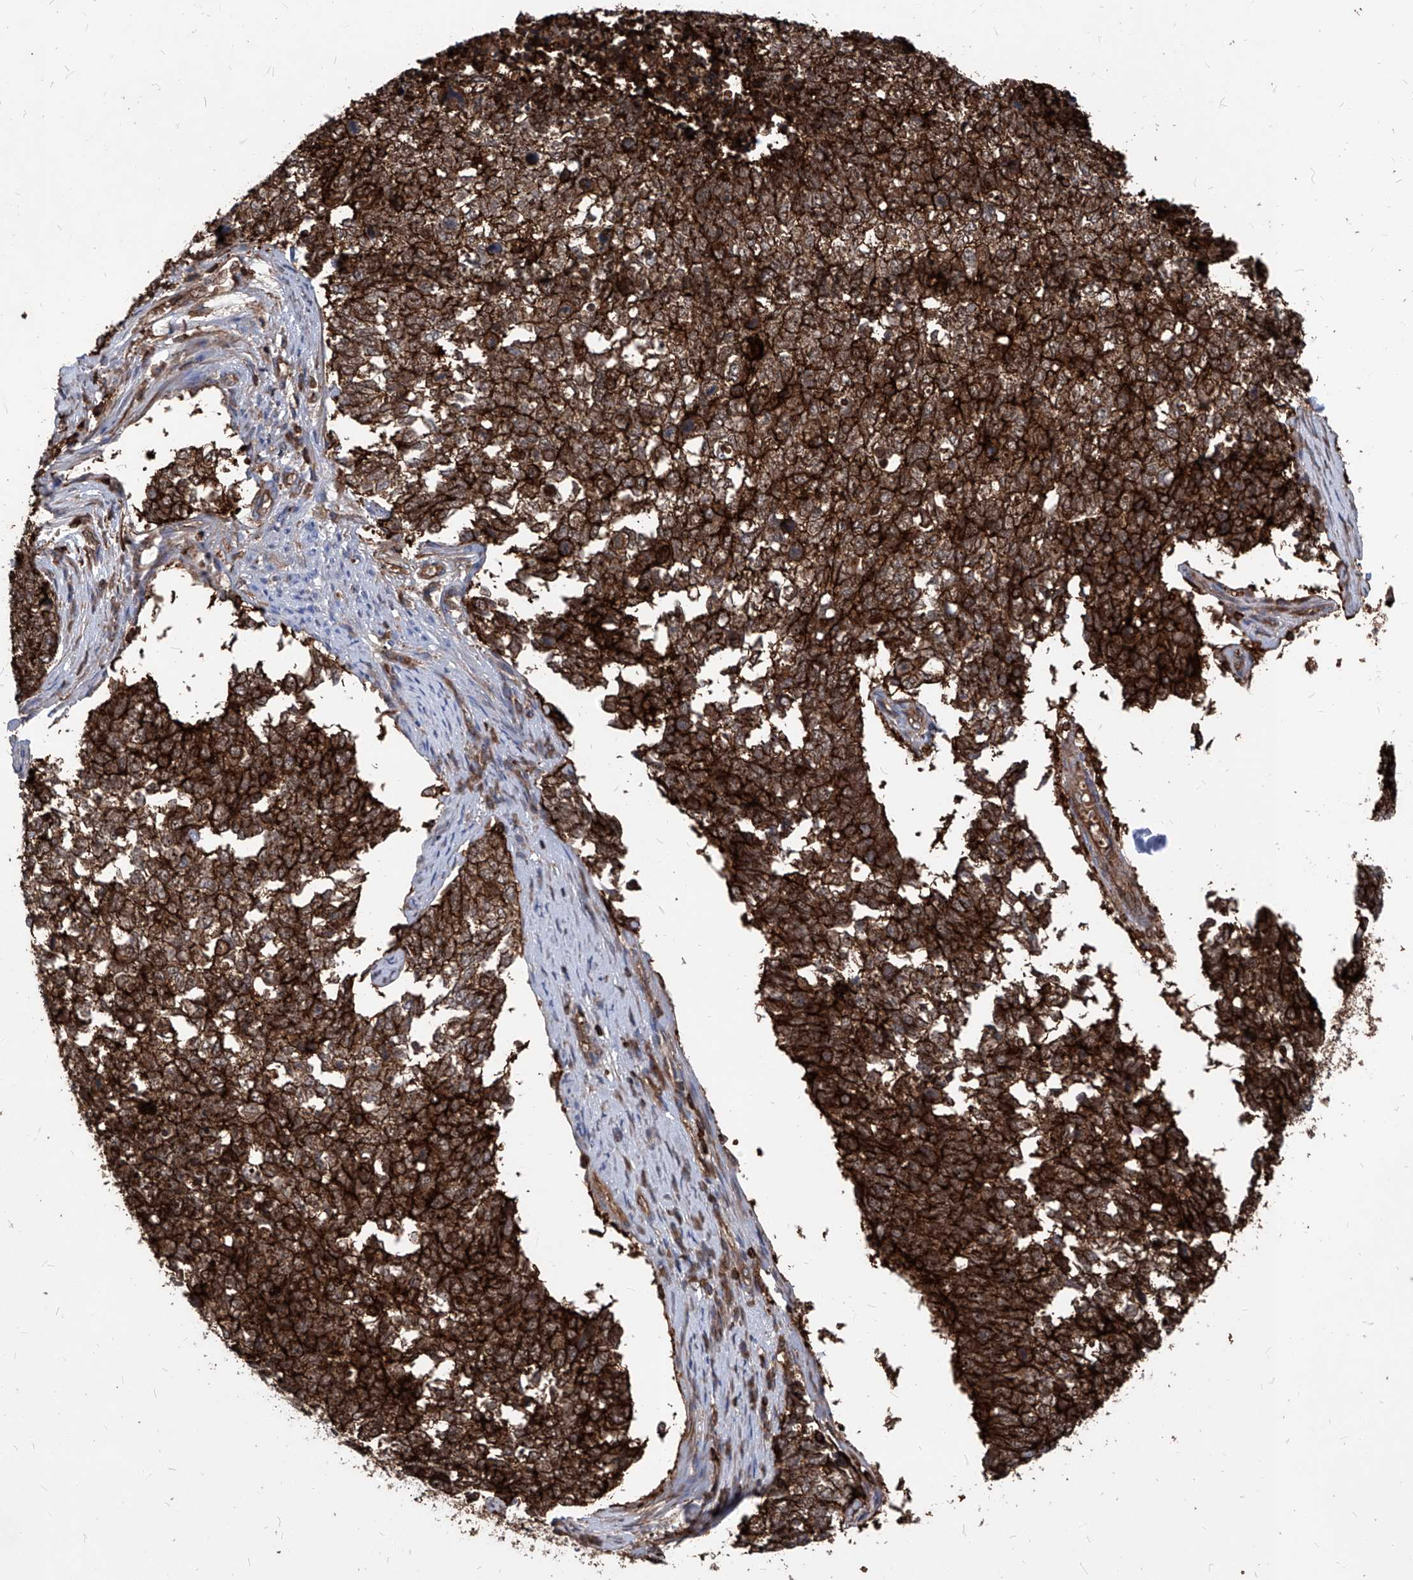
{"staining": {"intensity": "strong", "quantity": ">75%", "location": "cytoplasmic/membranous"}, "tissue": "cervical cancer", "cell_type": "Tumor cells", "image_type": "cancer", "snomed": [{"axis": "morphology", "description": "Squamous cell carcinoma, NOS"}, {"axis": "topography", "description": "Cervix"}], "caption": "Strong cytoplasmic/membranous expression is appreciated in approximately >75% of tumor cells in cervical cancer (squamous cell carcinoma).", "gene": "ABRACL", "patient": {"sex": "female", "age": 63}}